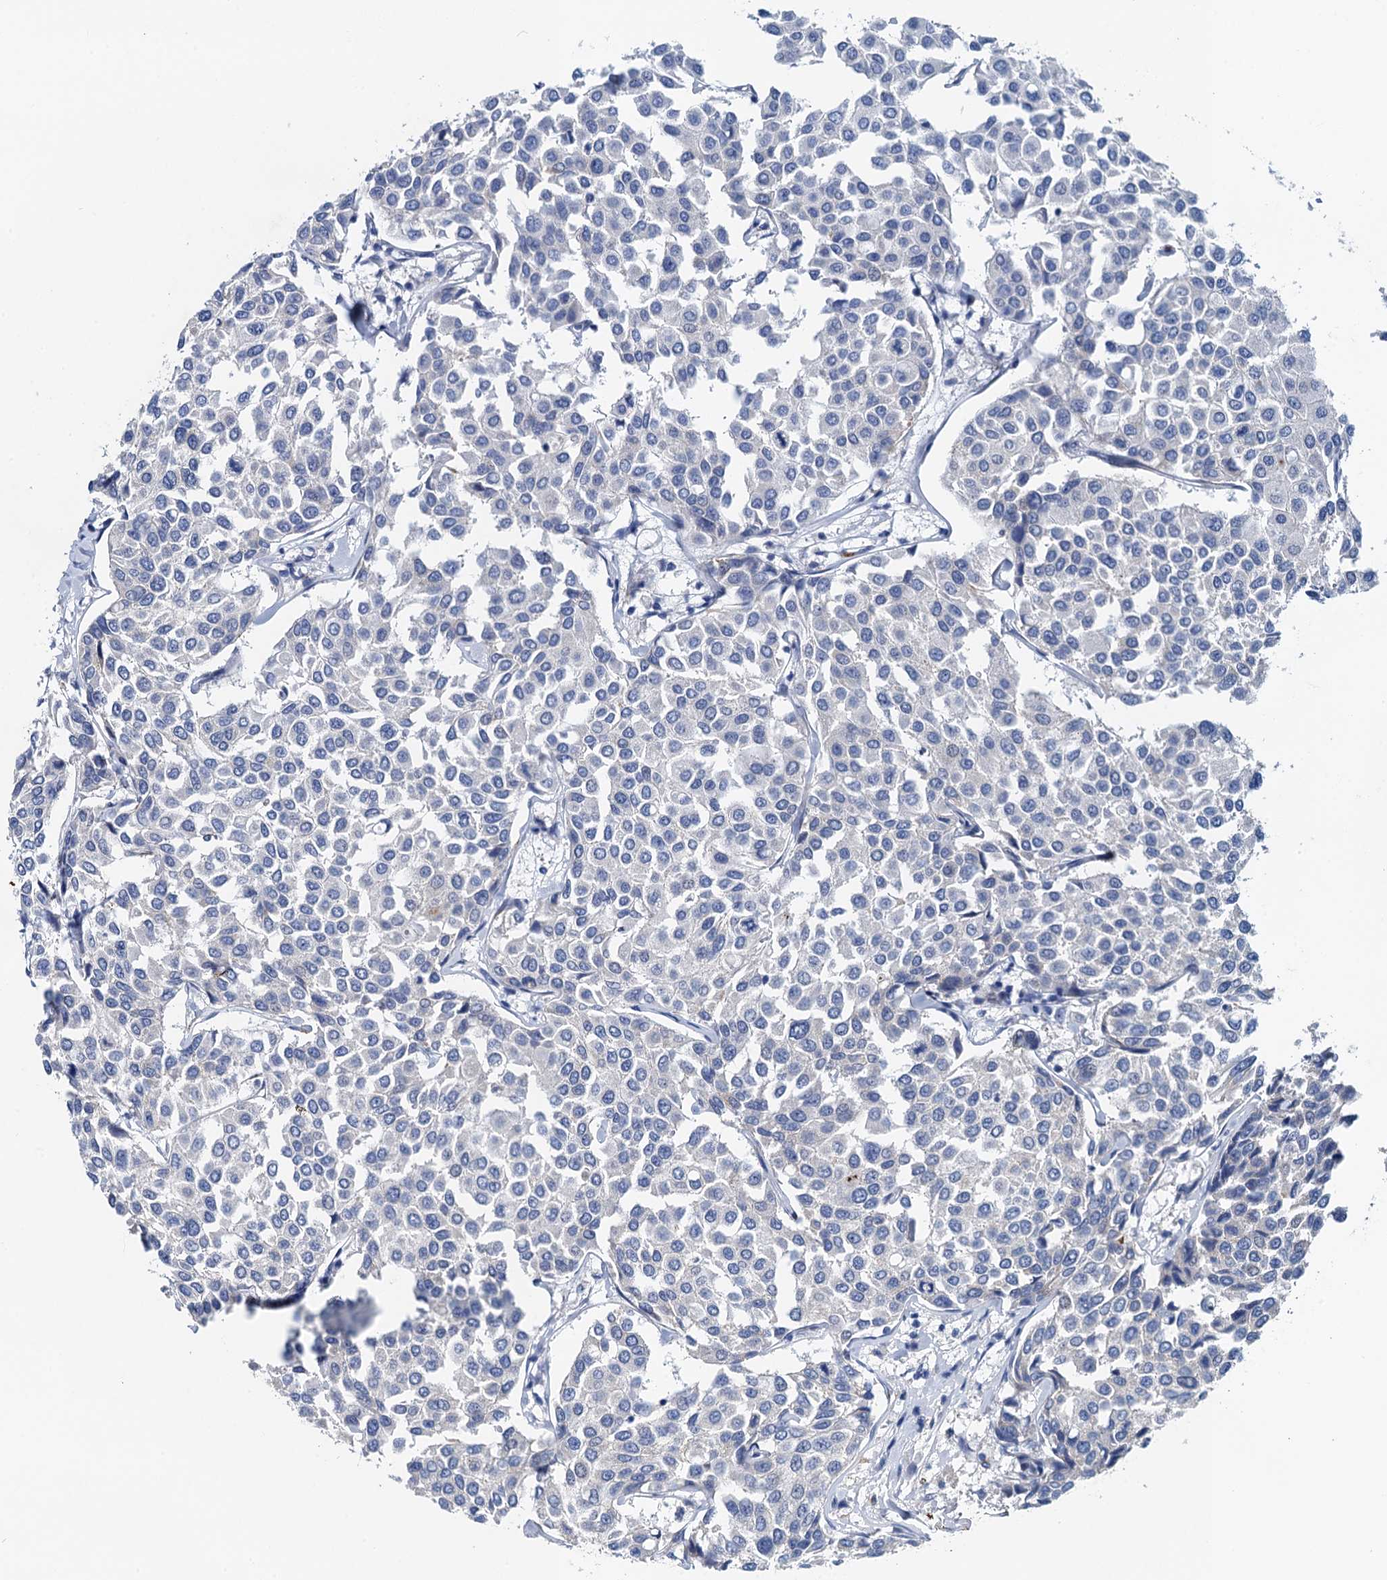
{"staining": {"intensity": "negative", "quantity": "none", "location": "none"}, "tissue": "breast cancer", "cell_type": "Tumor cells", "image_type": "cancer", "snomed": [{"axis": "morphology", "description": "Duct carcinoma"}, {"axis": "topography", "description": "Breast"}], "caption": "There is no significant expression in tumor cells of breast cancer.", "gene": "NBEA", "patient": {"sex": "female", "age": 55}}